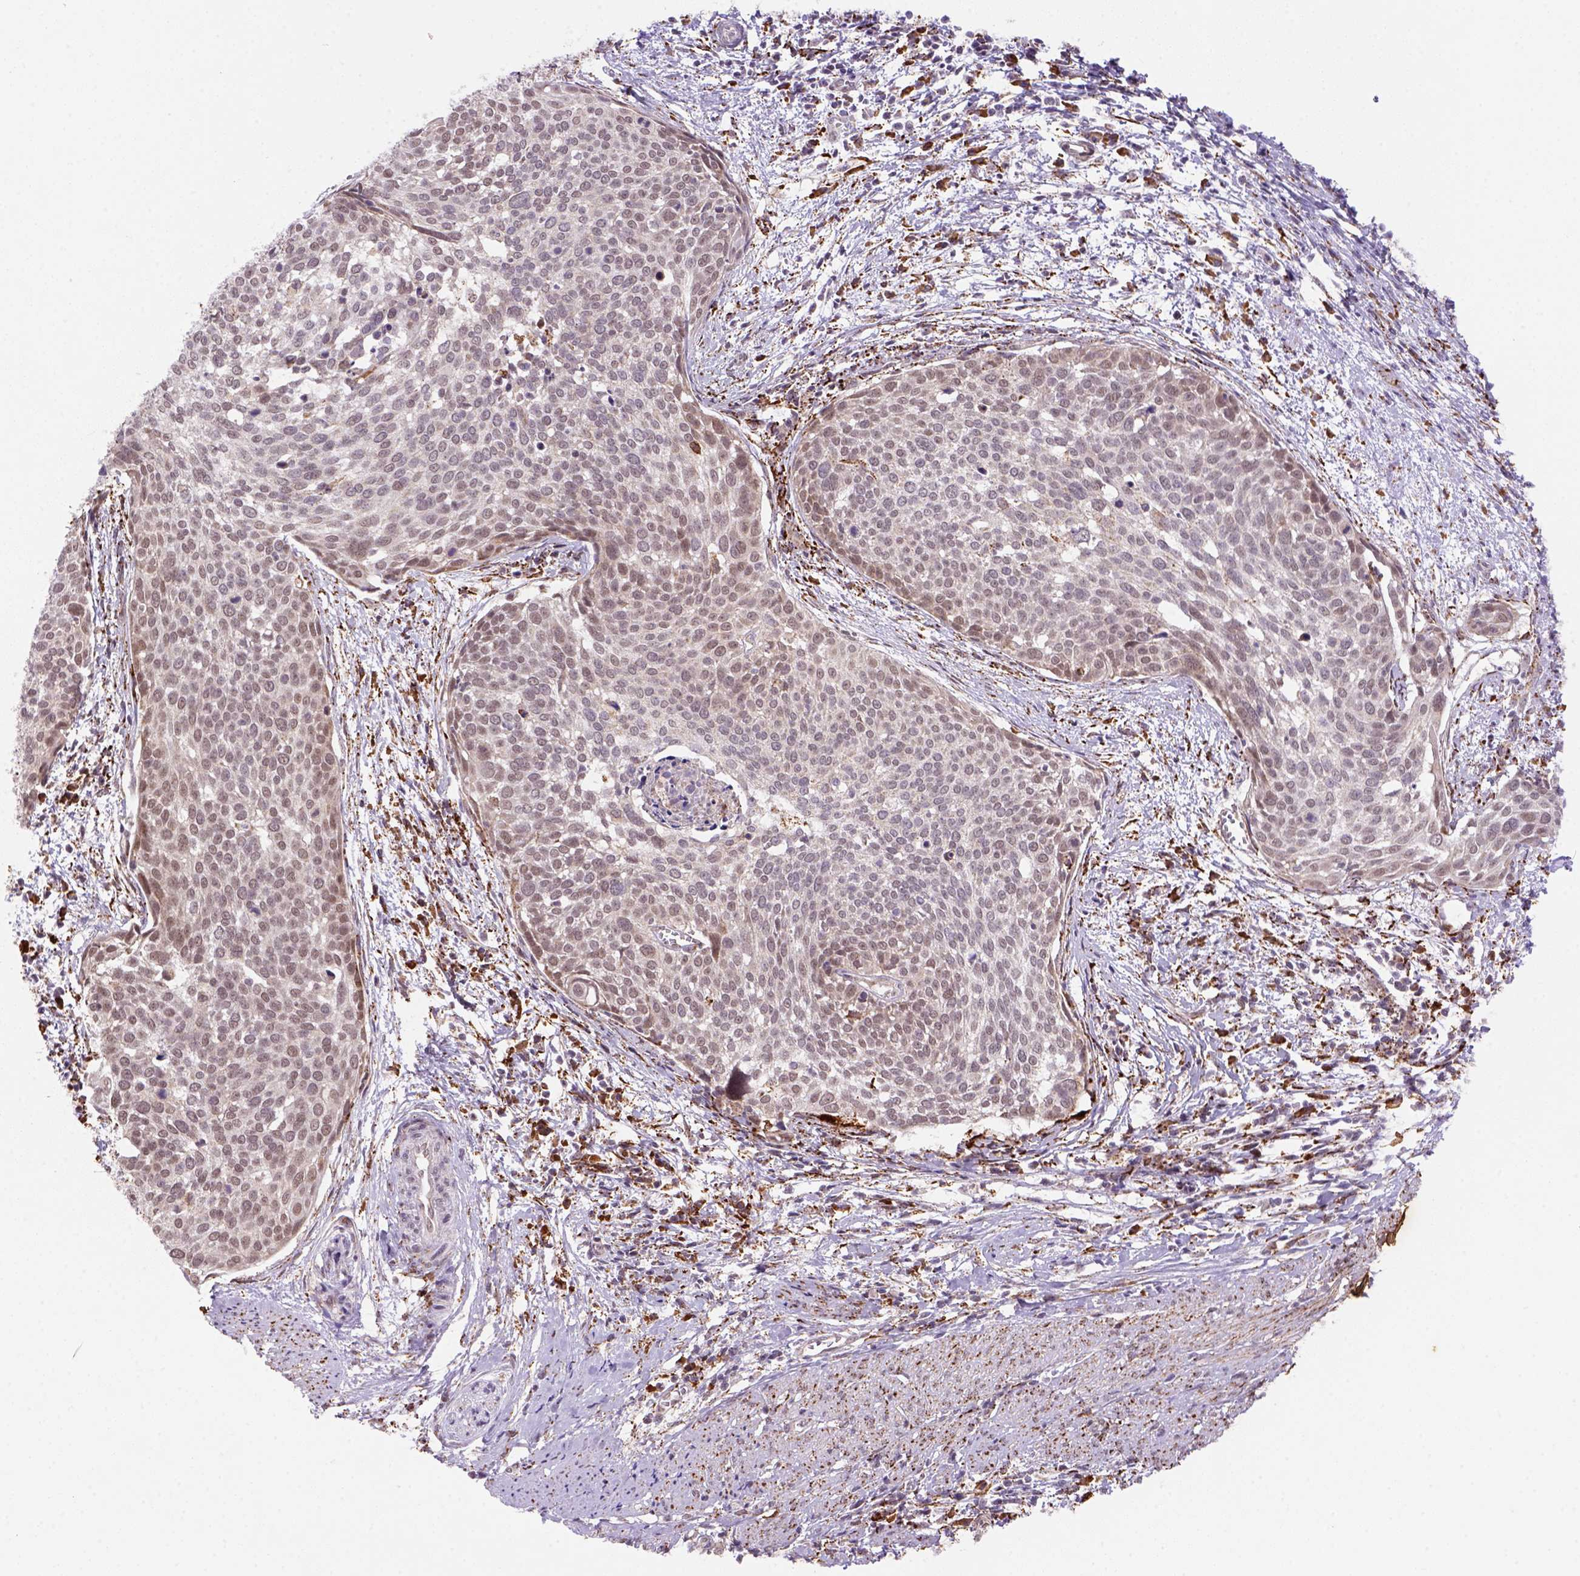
{"staining": {"intensity": "moderate", "quantity": "25%-75%", "location": "nuclear"}, "tissue": "cervical cancer", "cell_type": "Tumor cells", "image_type": "cancer", "snomed": [{"axis": "morphology", "description": "Squamous cell carcinoma, NOS"}, {"axis": "topography", "description": "Cervix"}], "caption": "Squamous cell carcinoma (cervical) stained with a protein marker reveals moderate staining in tumor cells.", "gene": "FZD7", "patient": {"sex": "female", "age": 39}}